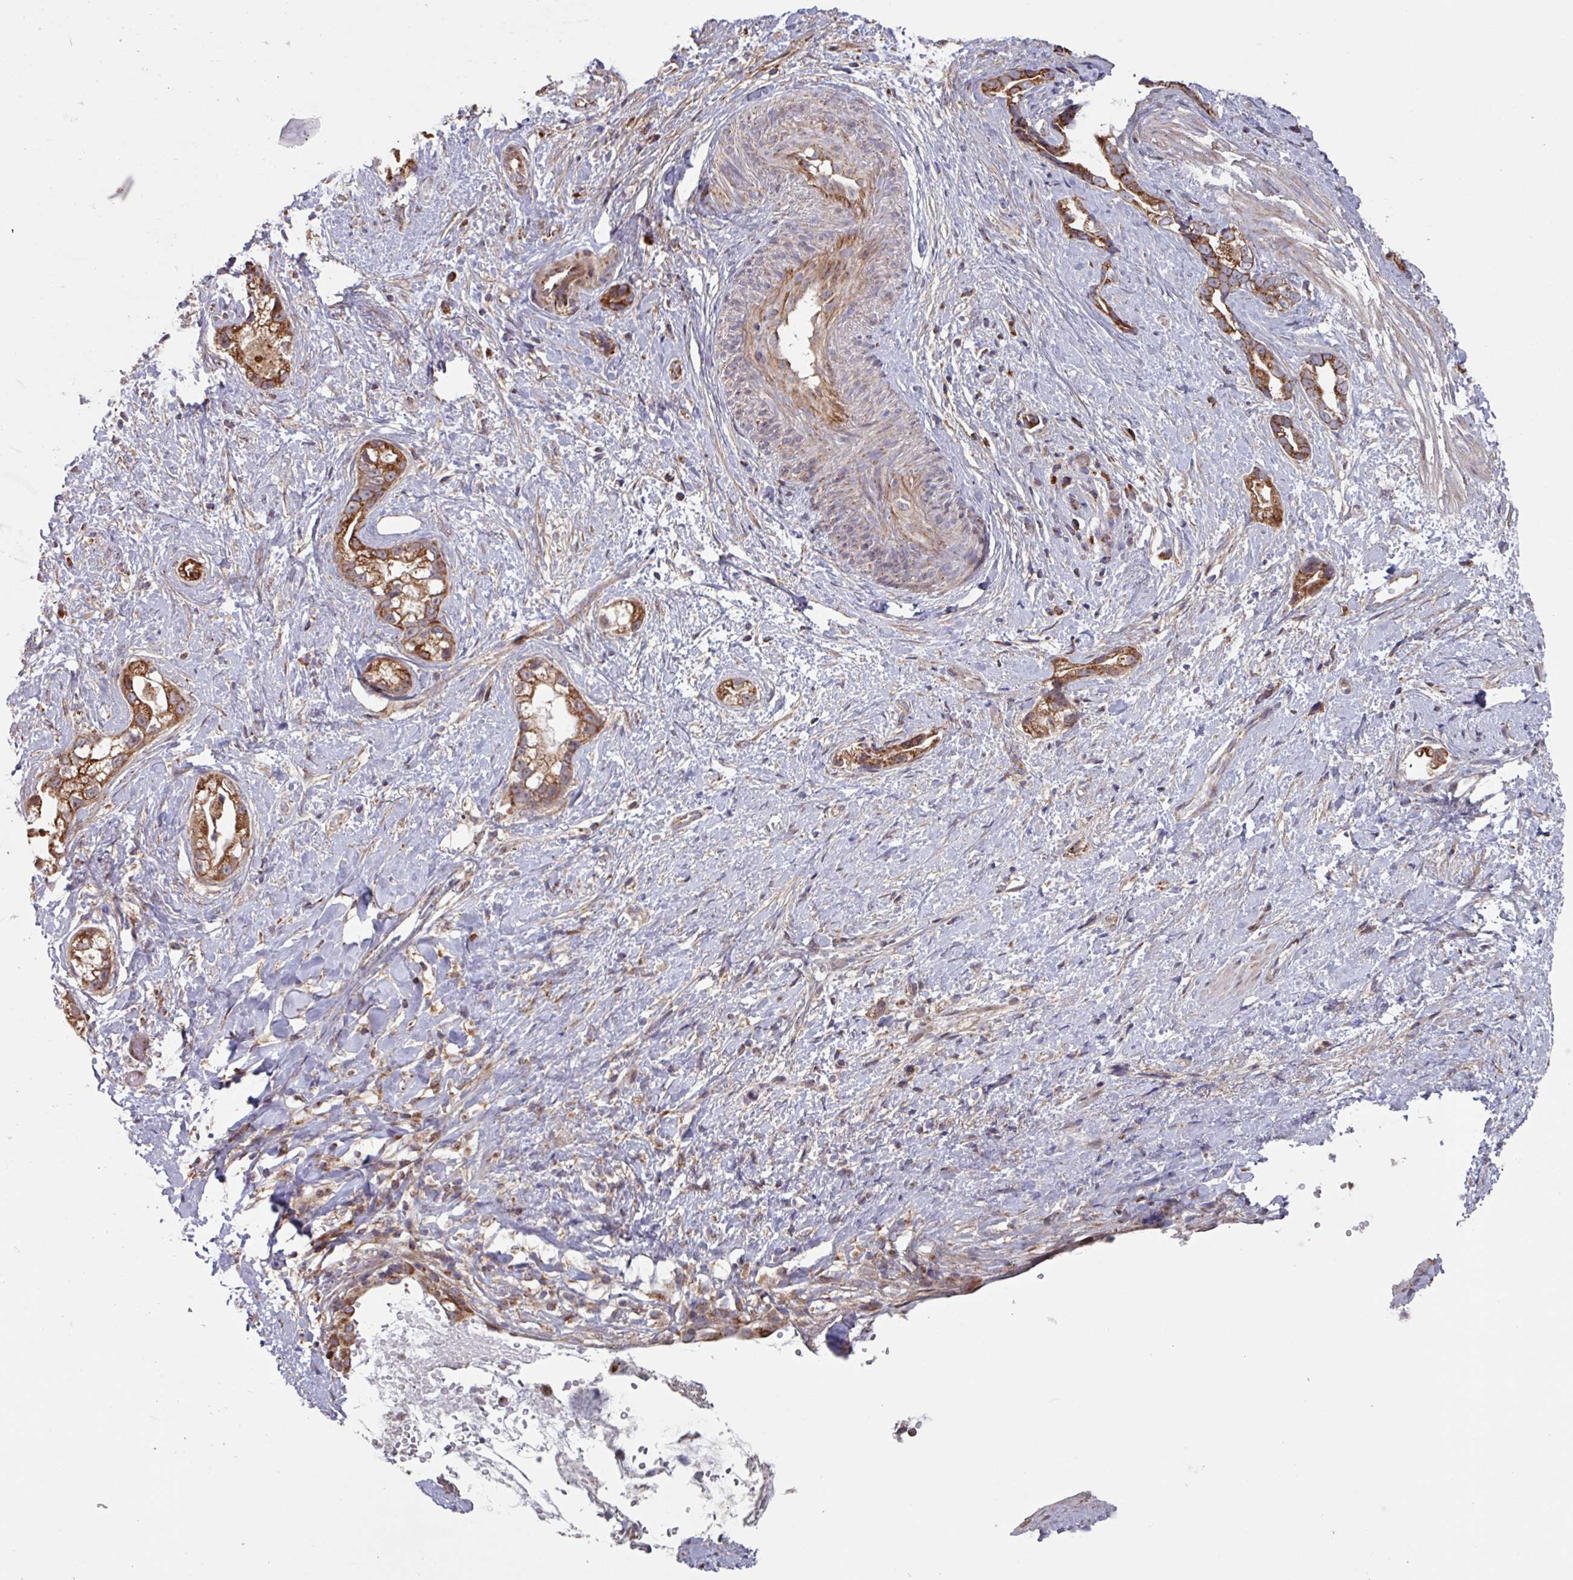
{"staining": {"intensity": "strong", "quantity": ">75%", "location": "cytoplasmic/membranous"}, "tissue": "stomach cancer", "cell_type": "Tumor cells", "image_type": "cancer", "snomed": [{"axis": "morphology", "description": "Adenocarcinoma, NOS"}, {"axis": "topography", "description": "Stomach"}], "caption": "Immunohistochemical staining of stomach adenocarcinoma displays high levels of strong cytoplasmic/membranous positivity in about >75% of tumor cells. (Brightfield microscopy of DAB IHC at high magnification).", "gene": "COX7C", "patient": {"sex": "male", "age": 55}}